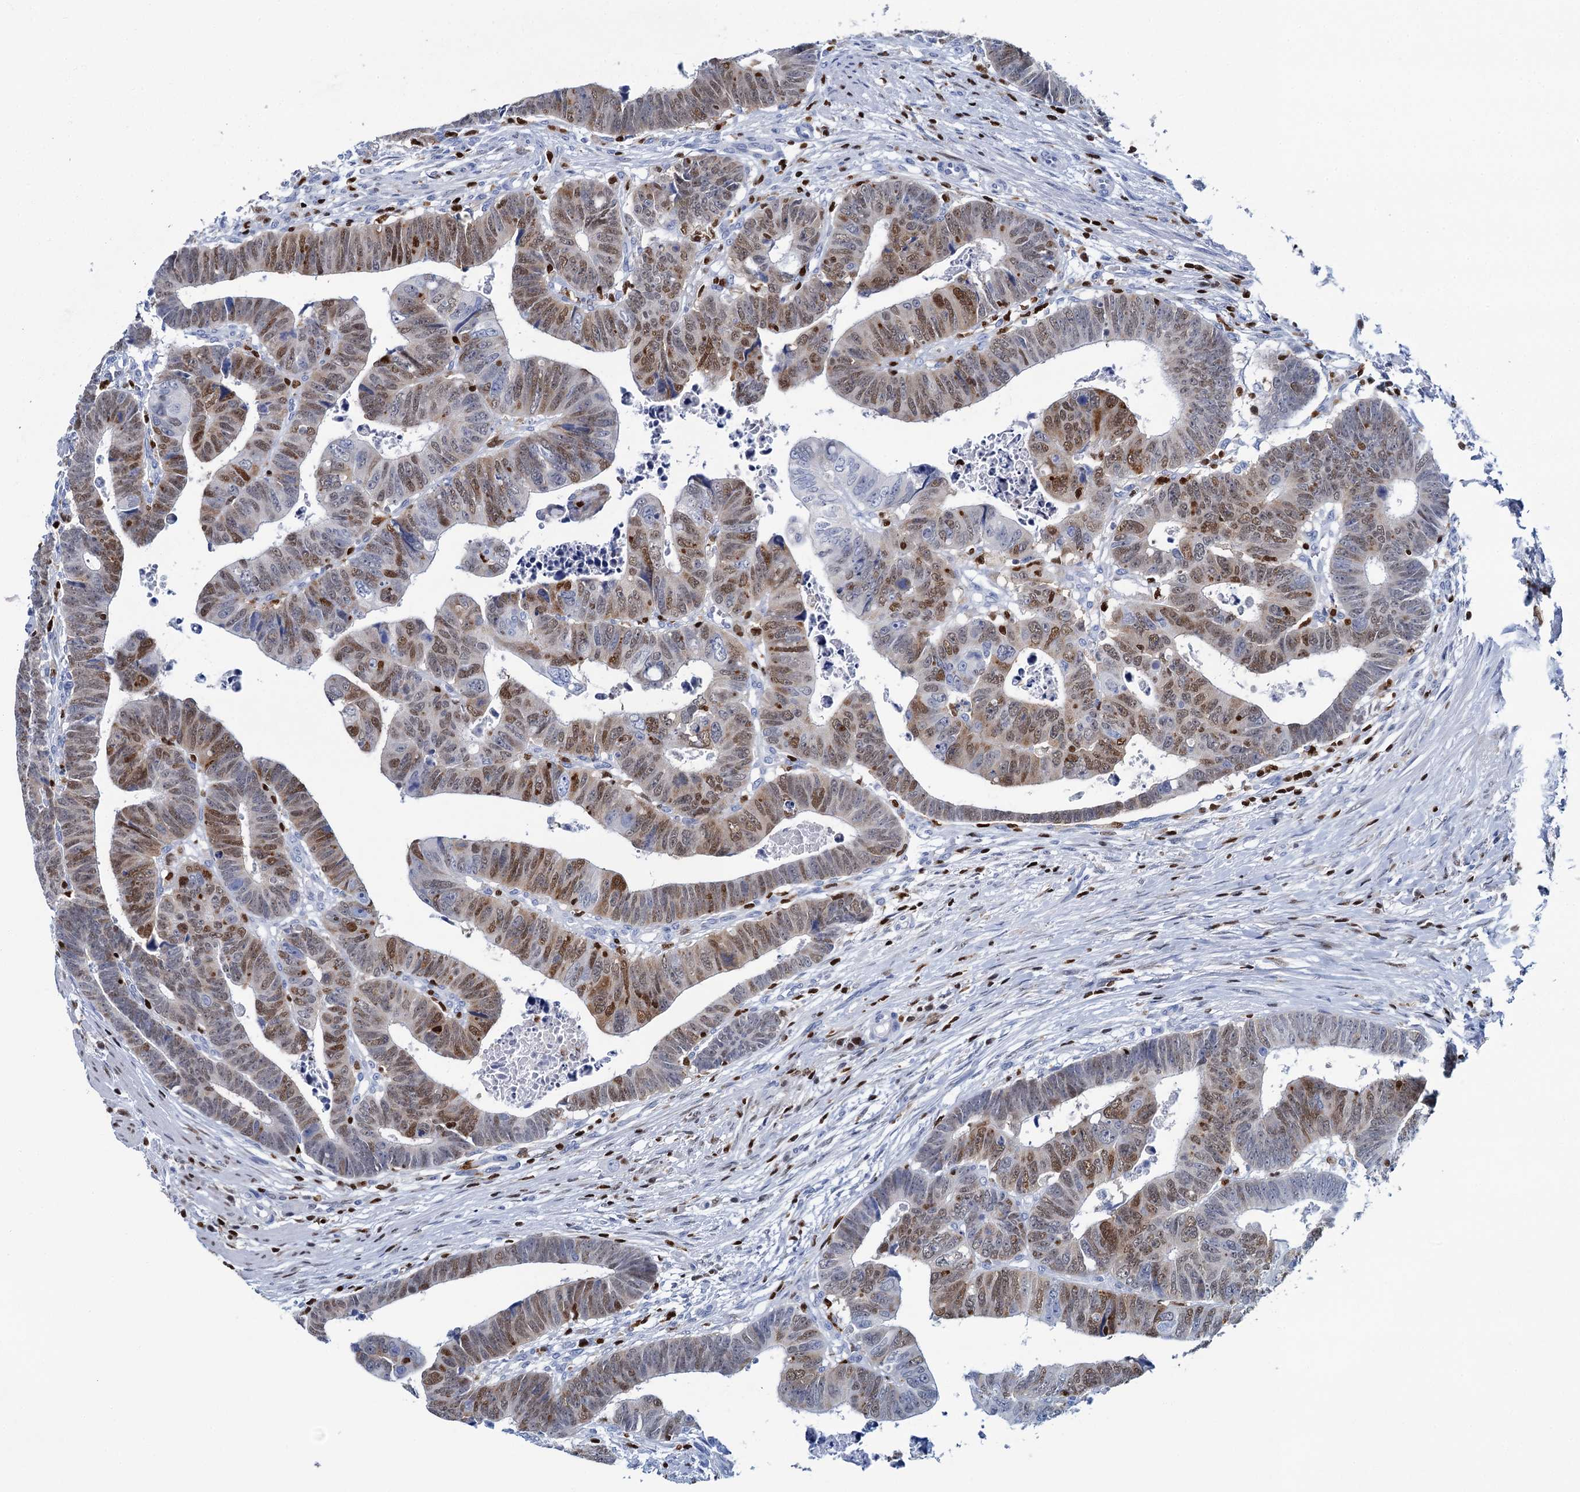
{"staining": {"intensity": "moderate", "quantity": ">75%", "location": "nuclear"}, "tissue": "colorectal cancer", "cell_type": "Tumor cells", "image_type": "cancer", "snomed": [{"axis": "morphology", "description": "Normal tissue, NOS"}, {"axis": "morphology", "description": "Adenocarcinoma, NOS"}, {"axis": "topography", "description": "Rectum"}], "caption": "There is medium levels of moderate nuclear expression in tumor cells of colorectal cancer (adenocarcinoma), as demonstrated by immunohistochemical staining (brown color).", "gene": "CELF2", "patient": {"sex": "female", "age": 65}}